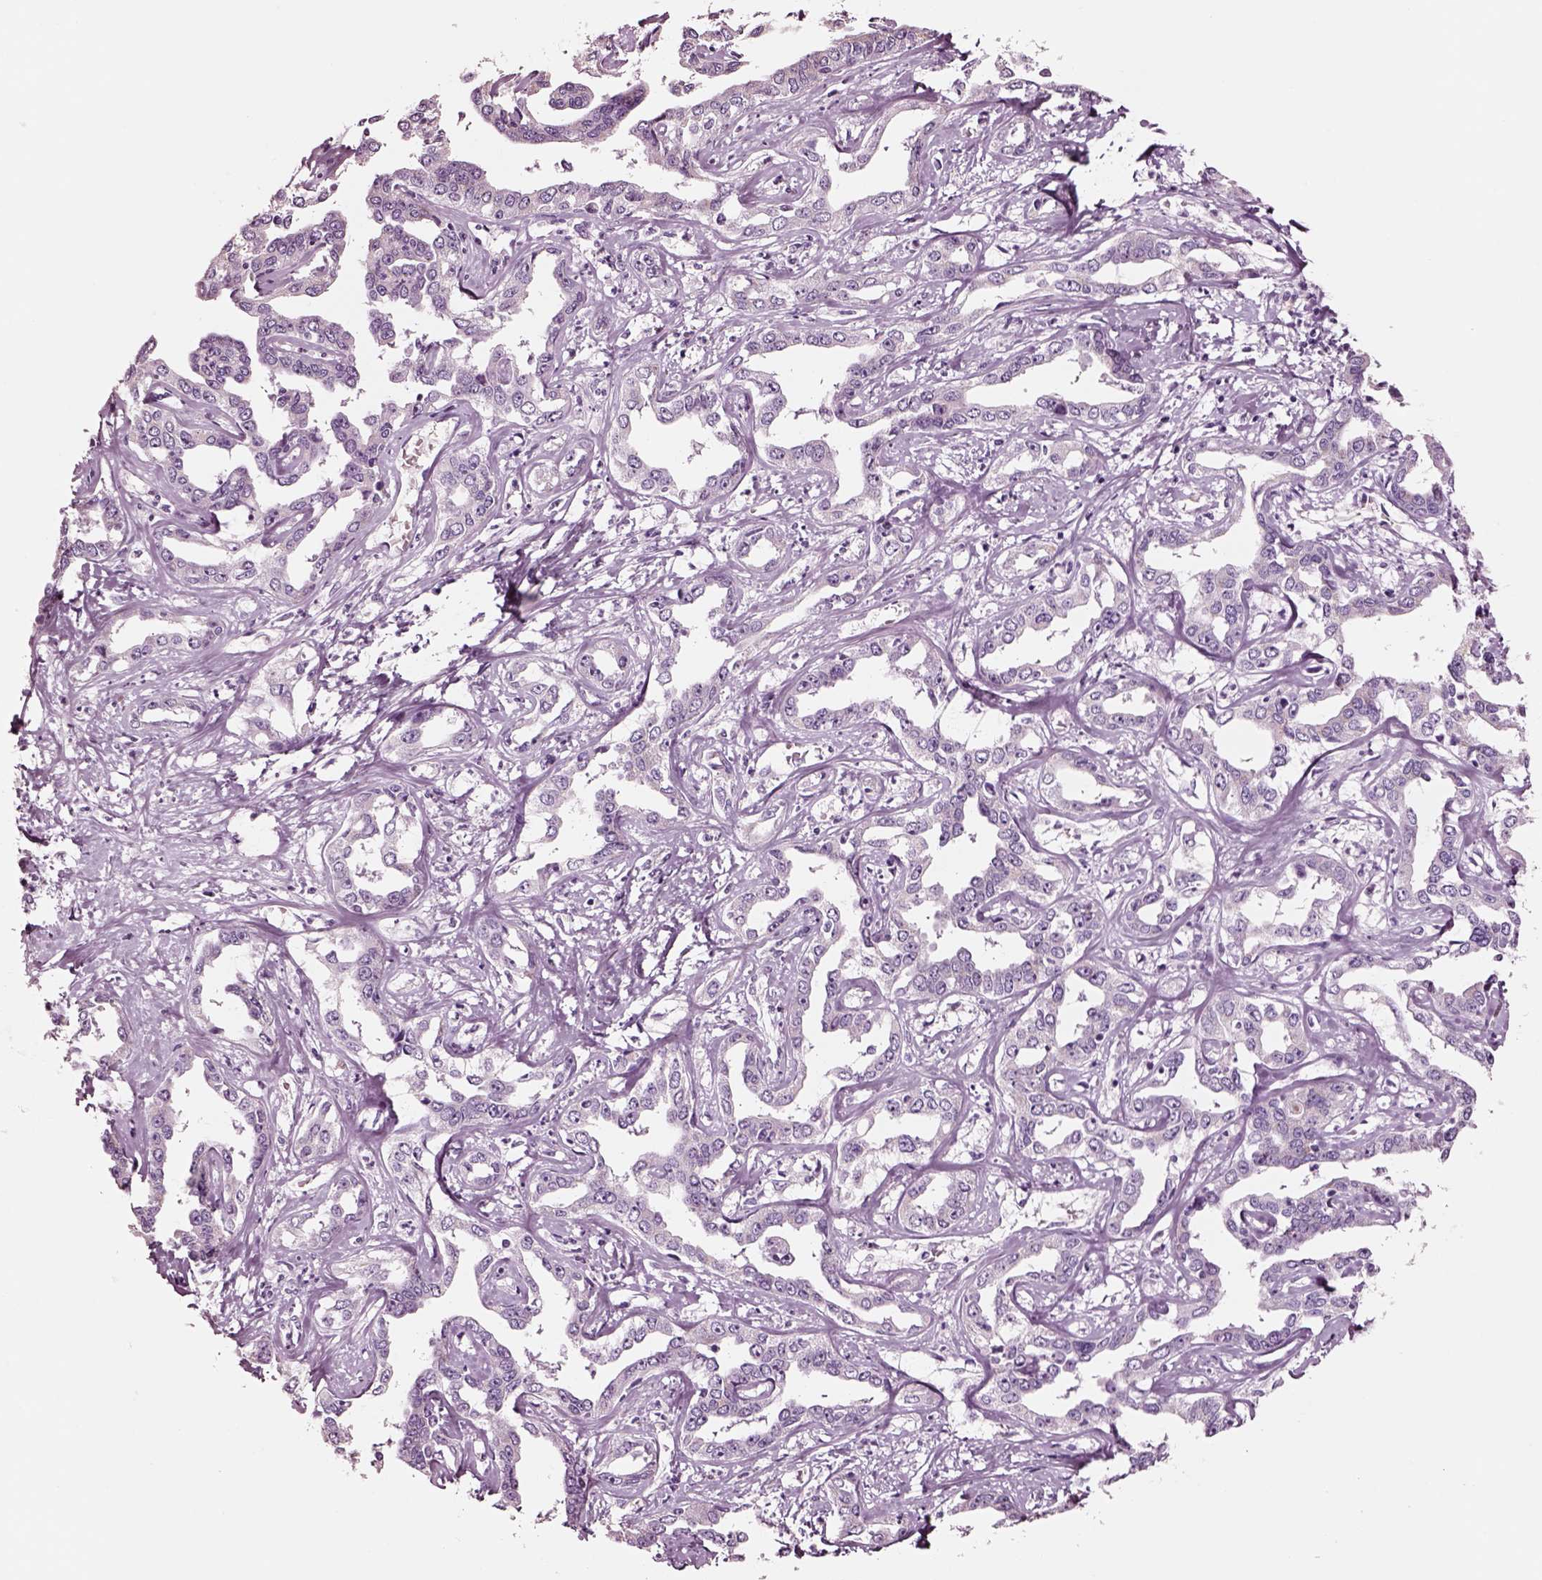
{"staining": {"intensity": "negative", "quantity": "none", "location": "none"}, "tissue": "liver cancer", "cell_type": "Tumor cells", "image_type": "cancer", "snomed": [{"axis": "morphology", "description": "Cholangiocarcinoma"}, {"axis": "topography", "description": "Liver"}], "caption": "Immunohistochemical staining of human liver cholangiocarcinoma reveals no significant expression in tumor cells.", "gene": "NMRK2", "patient": {"sex": "male", "age": 59}}